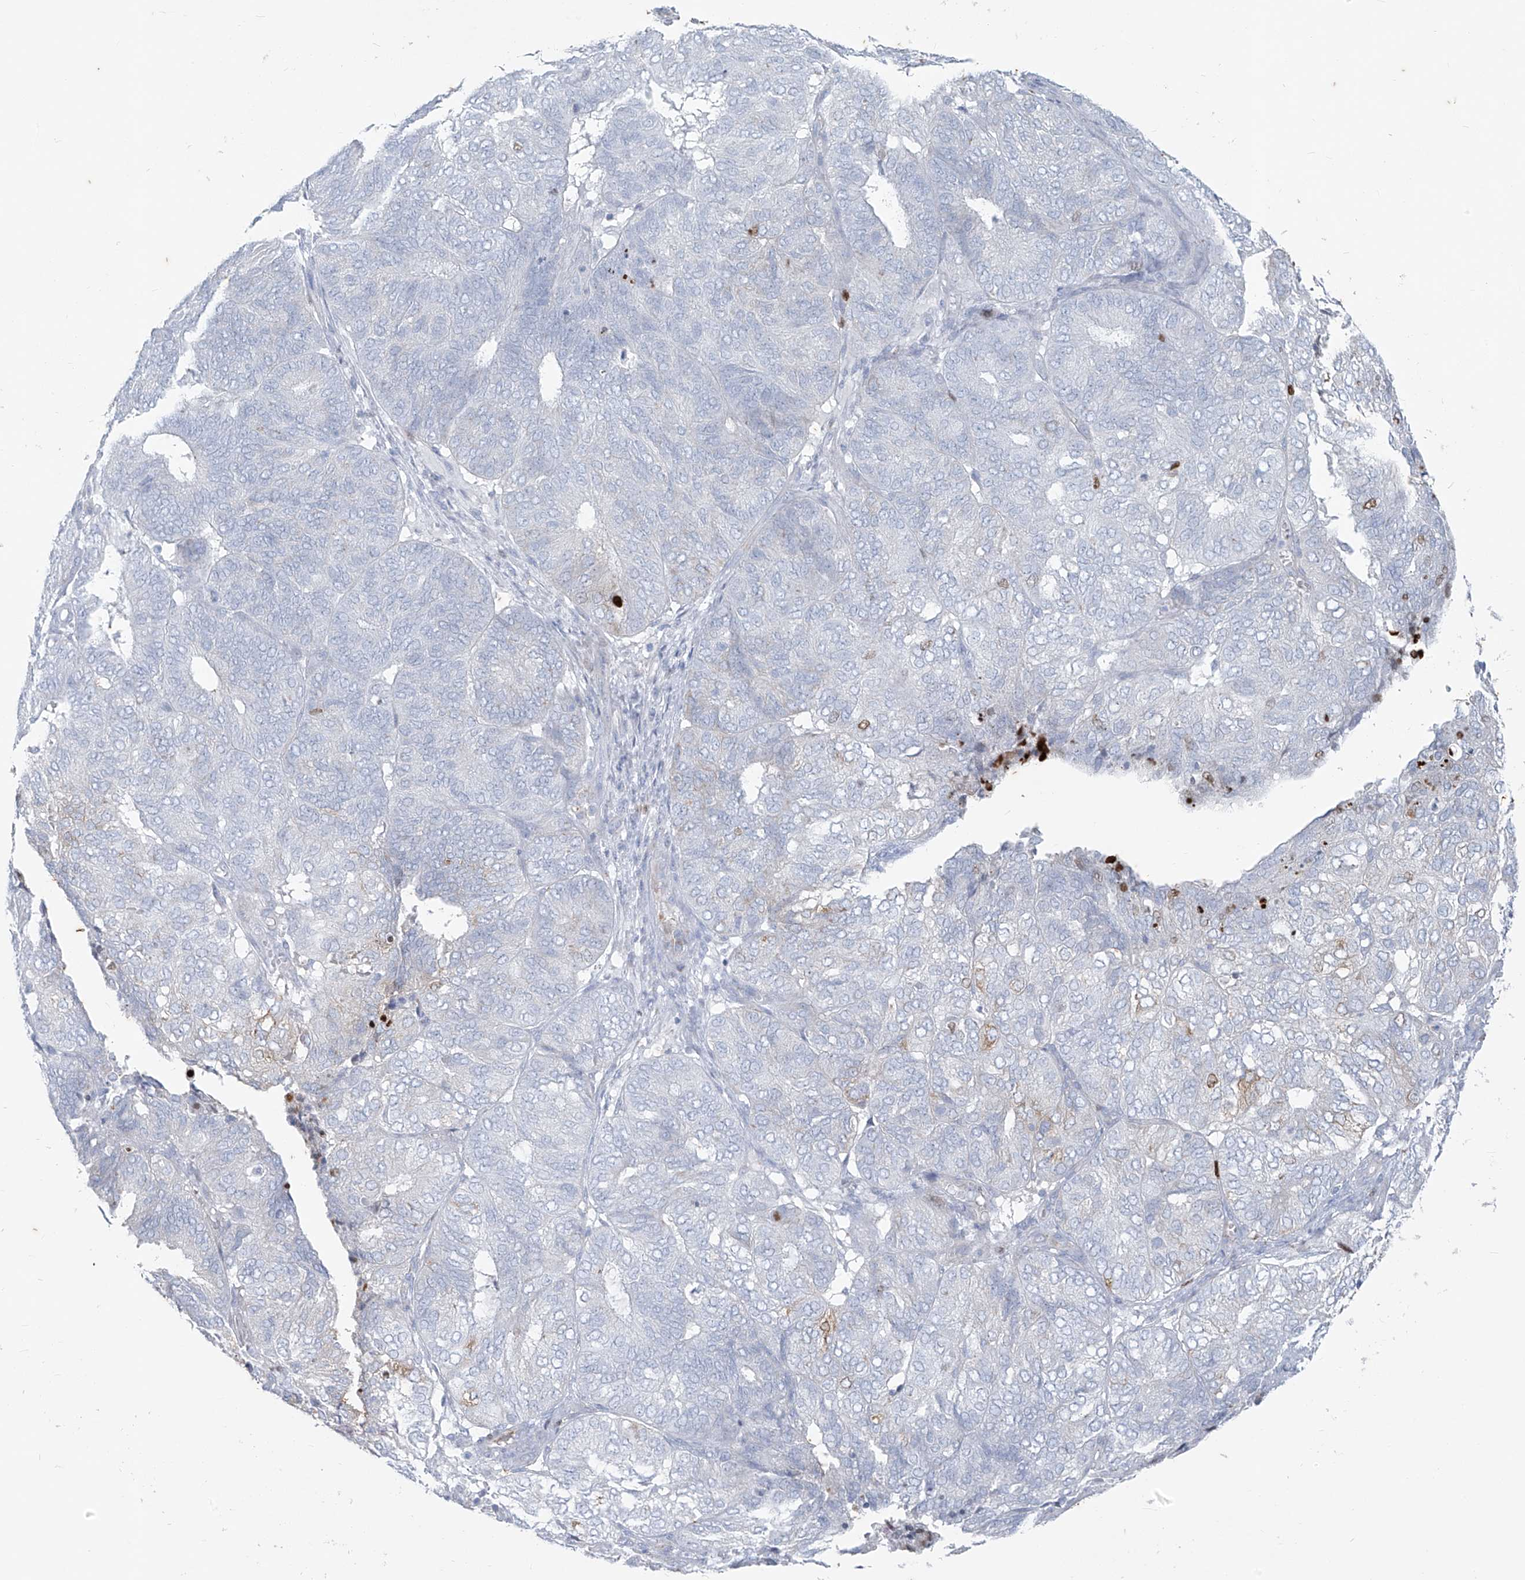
{"staining": {"intensity": "negative", "quantity": "none", "location": "none"}, "tissue": "endometrial cancer", "cell_type": "Tumor cells", "image_type": "cancer", "snomed": [{"axis": "morphology", "description": "Adenocarcinoma, NOS"}, {"axis": "topography", "description": "Uterus"}], "caption": "Tumor cells are negative for protein expression in human endometrial adenocarcinoma.", "gene": "CX3CR1", "patient": {"sex": "female", "age": 60}}